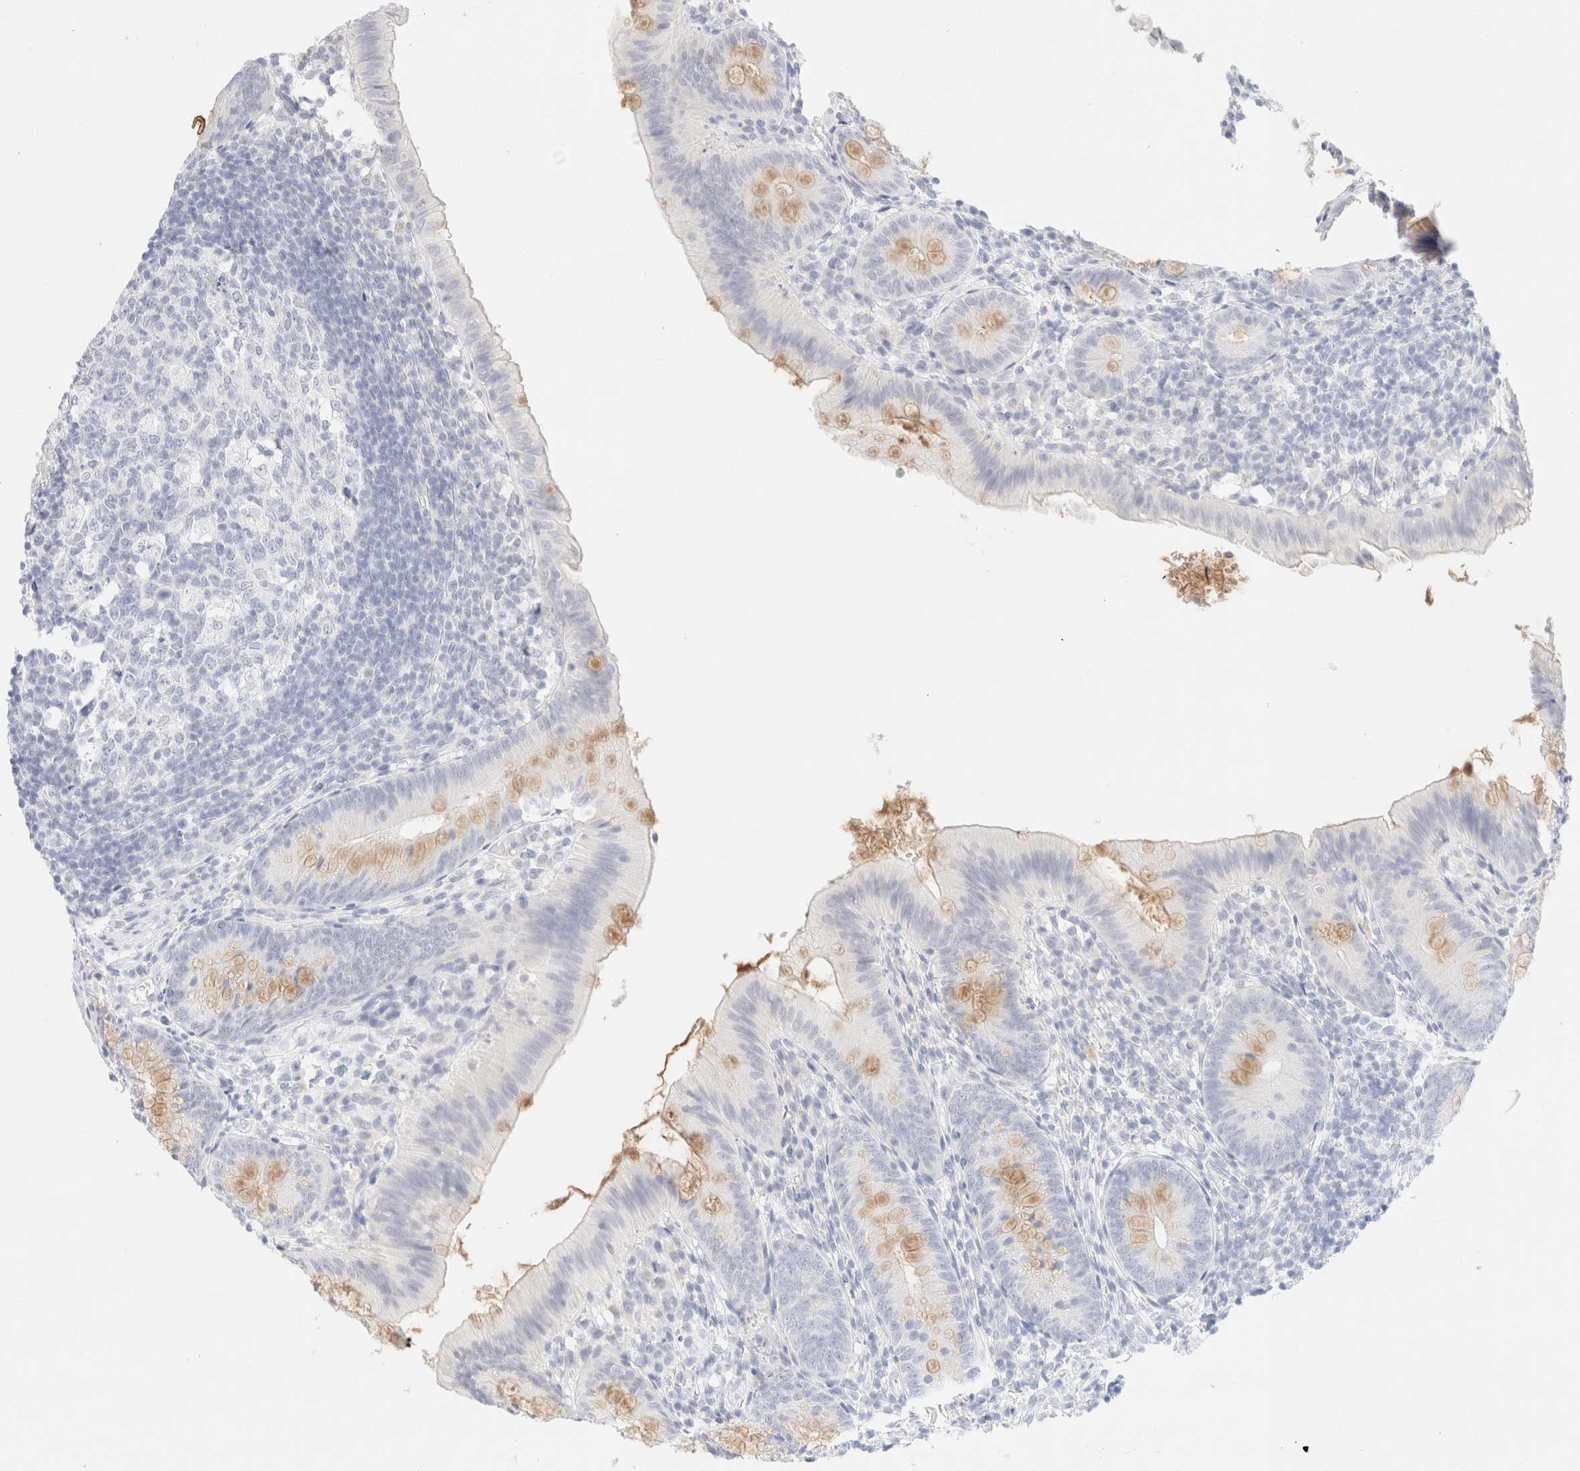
{"staining": {"intensity": "moderate", "quantity": "<25%", "location": "cytoplasmic/membranous"}, "tissue": "appendix", "cell_type": "Glandular cells", "image_type": "normal", "snomed": [{"axis": "morphology", "description": "Normal tissue, NOS"}, {"axis": "topography", "description": "Appendix"}], "caption": "Immunohistochemical staining of normal human appendix exhibits moderate cytoplasmic/membranous protein positivity in about <25% of glandular cells. The protein is stained brown, and the nuclei are stained in blue (DAB IHC with brightfield microscopy, high magnification).", "gene": "KRT15", "patient": {"sex": "male", "age": 1}}